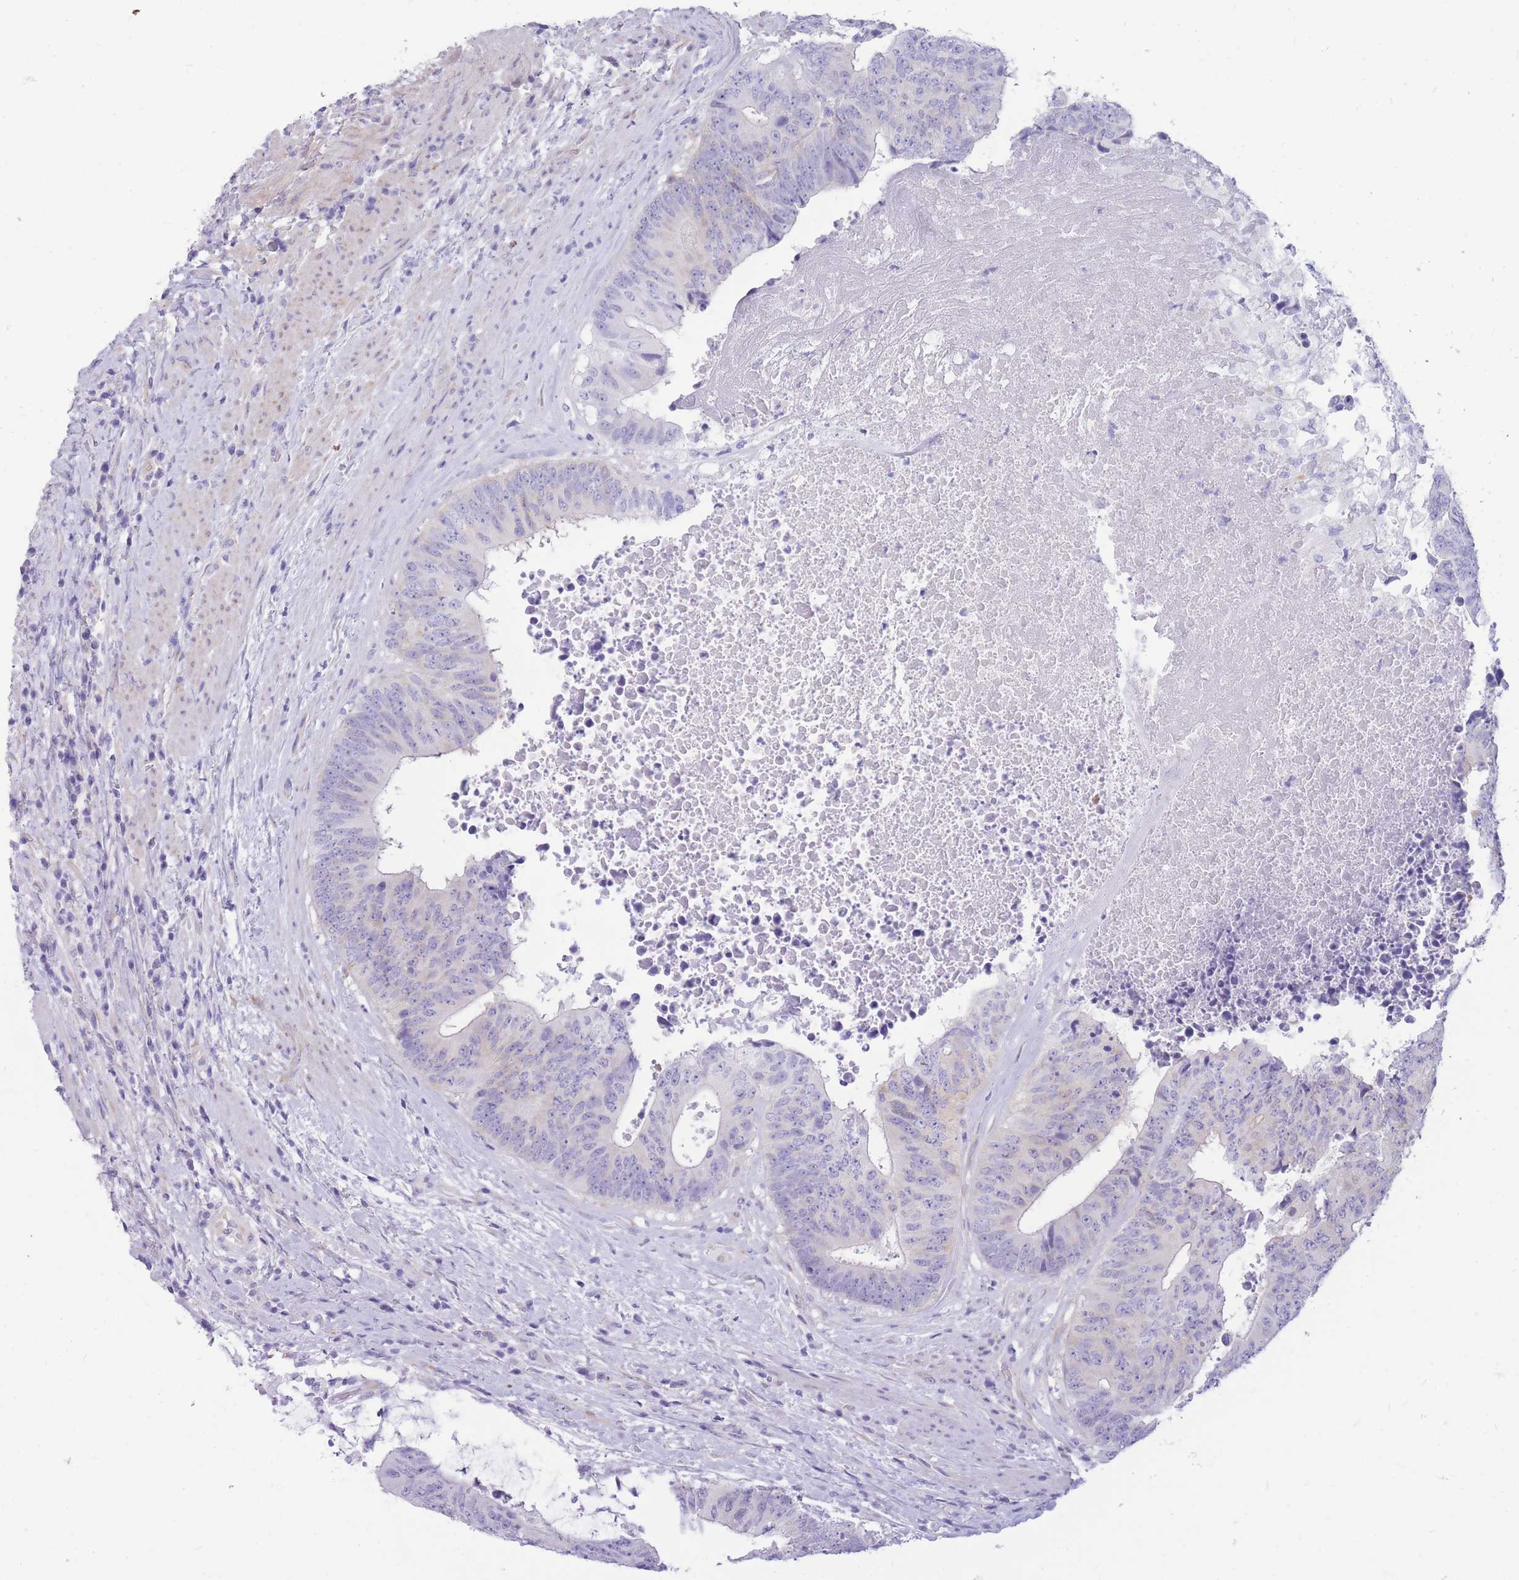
{"staining": {"intensity": "negative", "quantity": "none", "location": "none"}, "tissue": "colorectal cancer", "cell_type": "Tumor cells", "image_type": "cancer", "snomed": [{"axis": "morphology", "description": "Adenocarcinoma, NOS"}, {"axis": "topography", "description": "Rectum"}], "caption": "There is no significant expression in tumor cells of colorectal cancer (adenocarcinoma). (Stains: DAB (3,3'-diaminobenzidine) immunohistochemistry with hematoxylin counter stain, Microscopy: brightfield microscopy at high magnification).", "gene": "MTSS2", "patient": {"sex": "male", "age": 72}}